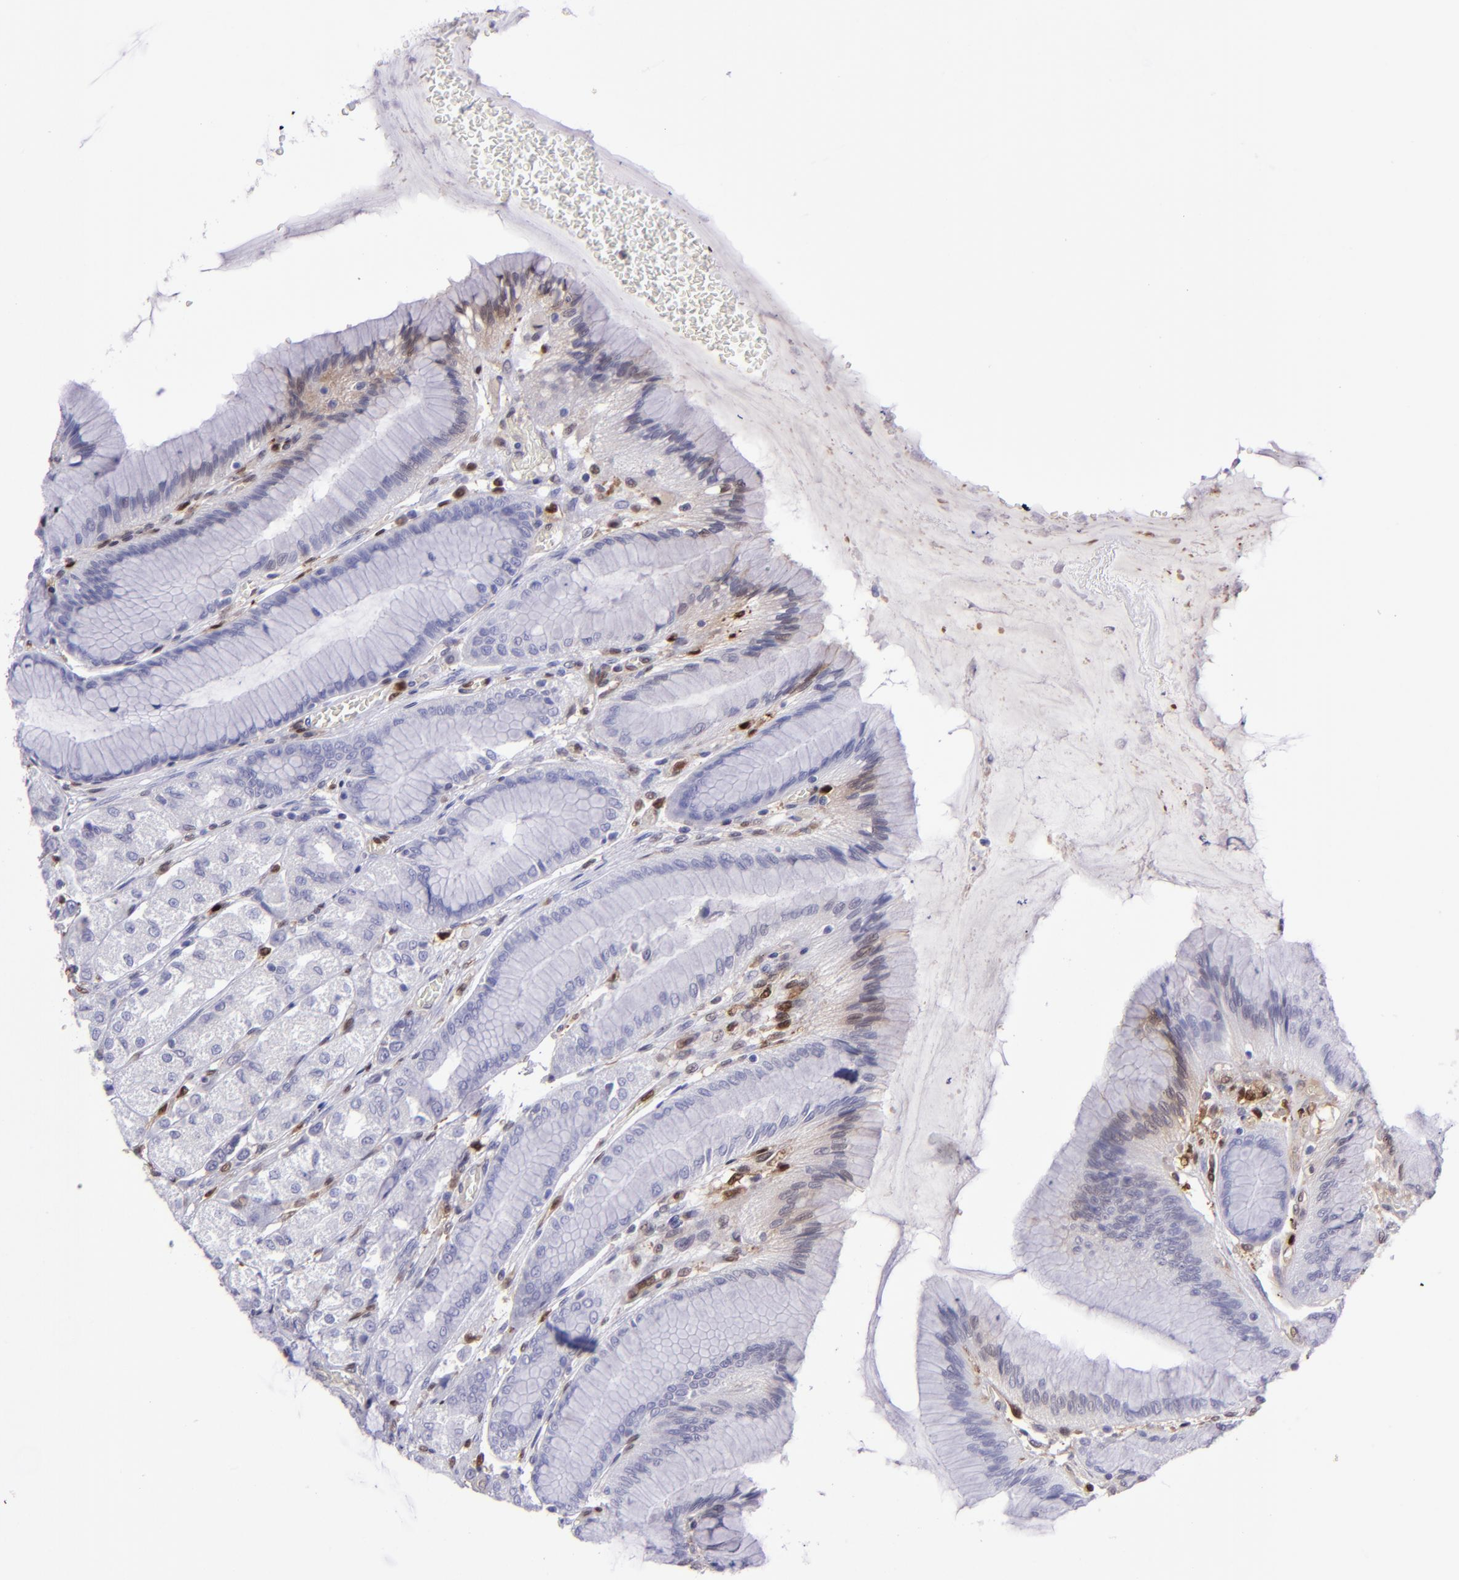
{"staining": {"intensity": "negative", "quantity": "none", "location": "none"}, "tissue": "stomach", "cell_type": "Glandular cells", "image_type": "normal", "snomed": [{"axis": "morphology", "description": "Normal tissue, NOS"}, {"axis": "morphology", "description": "Adenocarcinoma, NOS"}, {"axis": "topography", "description": "Stomach"}, {"axis": "topography", "description": "Stomach, lower"}], "caption": "Immunohistochemistry (IHC) photomicrograph of benign stomach: human stomach stained with DAB exhibits no significant protein staining in glandular cells.", "gene": "TYMP", "patient": {"sex": "female", "age": 65}}